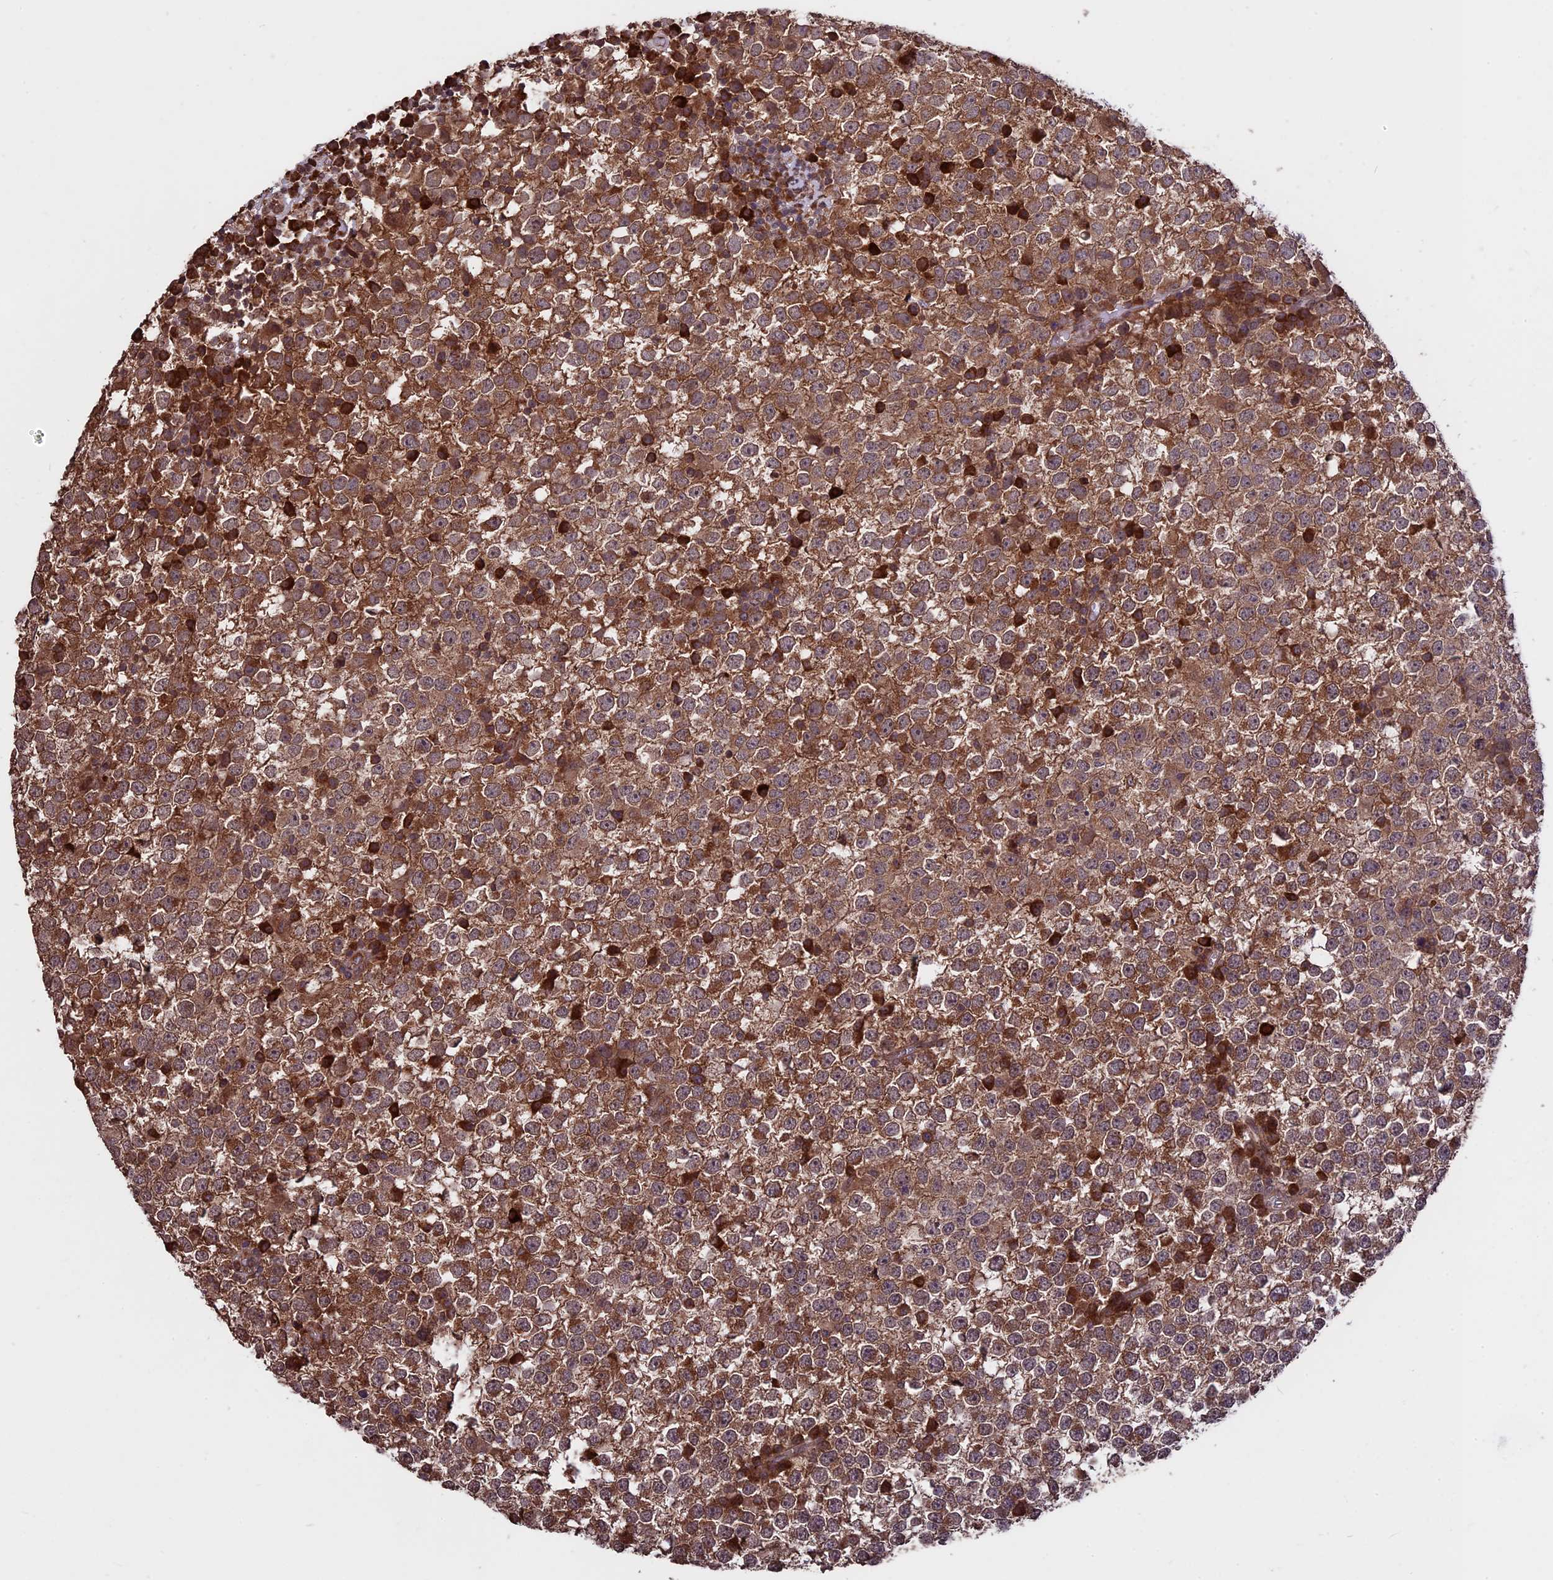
{"staining": {"intensity": "moderate", "quantity": ">75%", "location": "cytoplasmic/membranous"}, "tissue": "testis cancer", "cell_type": "Tumor cells", "image_type": "cancer", "snomed": [{"axis": "morphology", "description": "Seminoma, NOS"}, {"axis": "topography", "description": "Testis"}], "caption": "The histopathology image demonstrates a brown stain indicating the presence of a protein in the cytoplasmic/membranous of tumor cells in testis cancer. Immunohistochemistry stains the protein in brown and the nuclei are stained blue.", "gene": "ZNF598", "patient": {"sex": "male", "age": 65}}